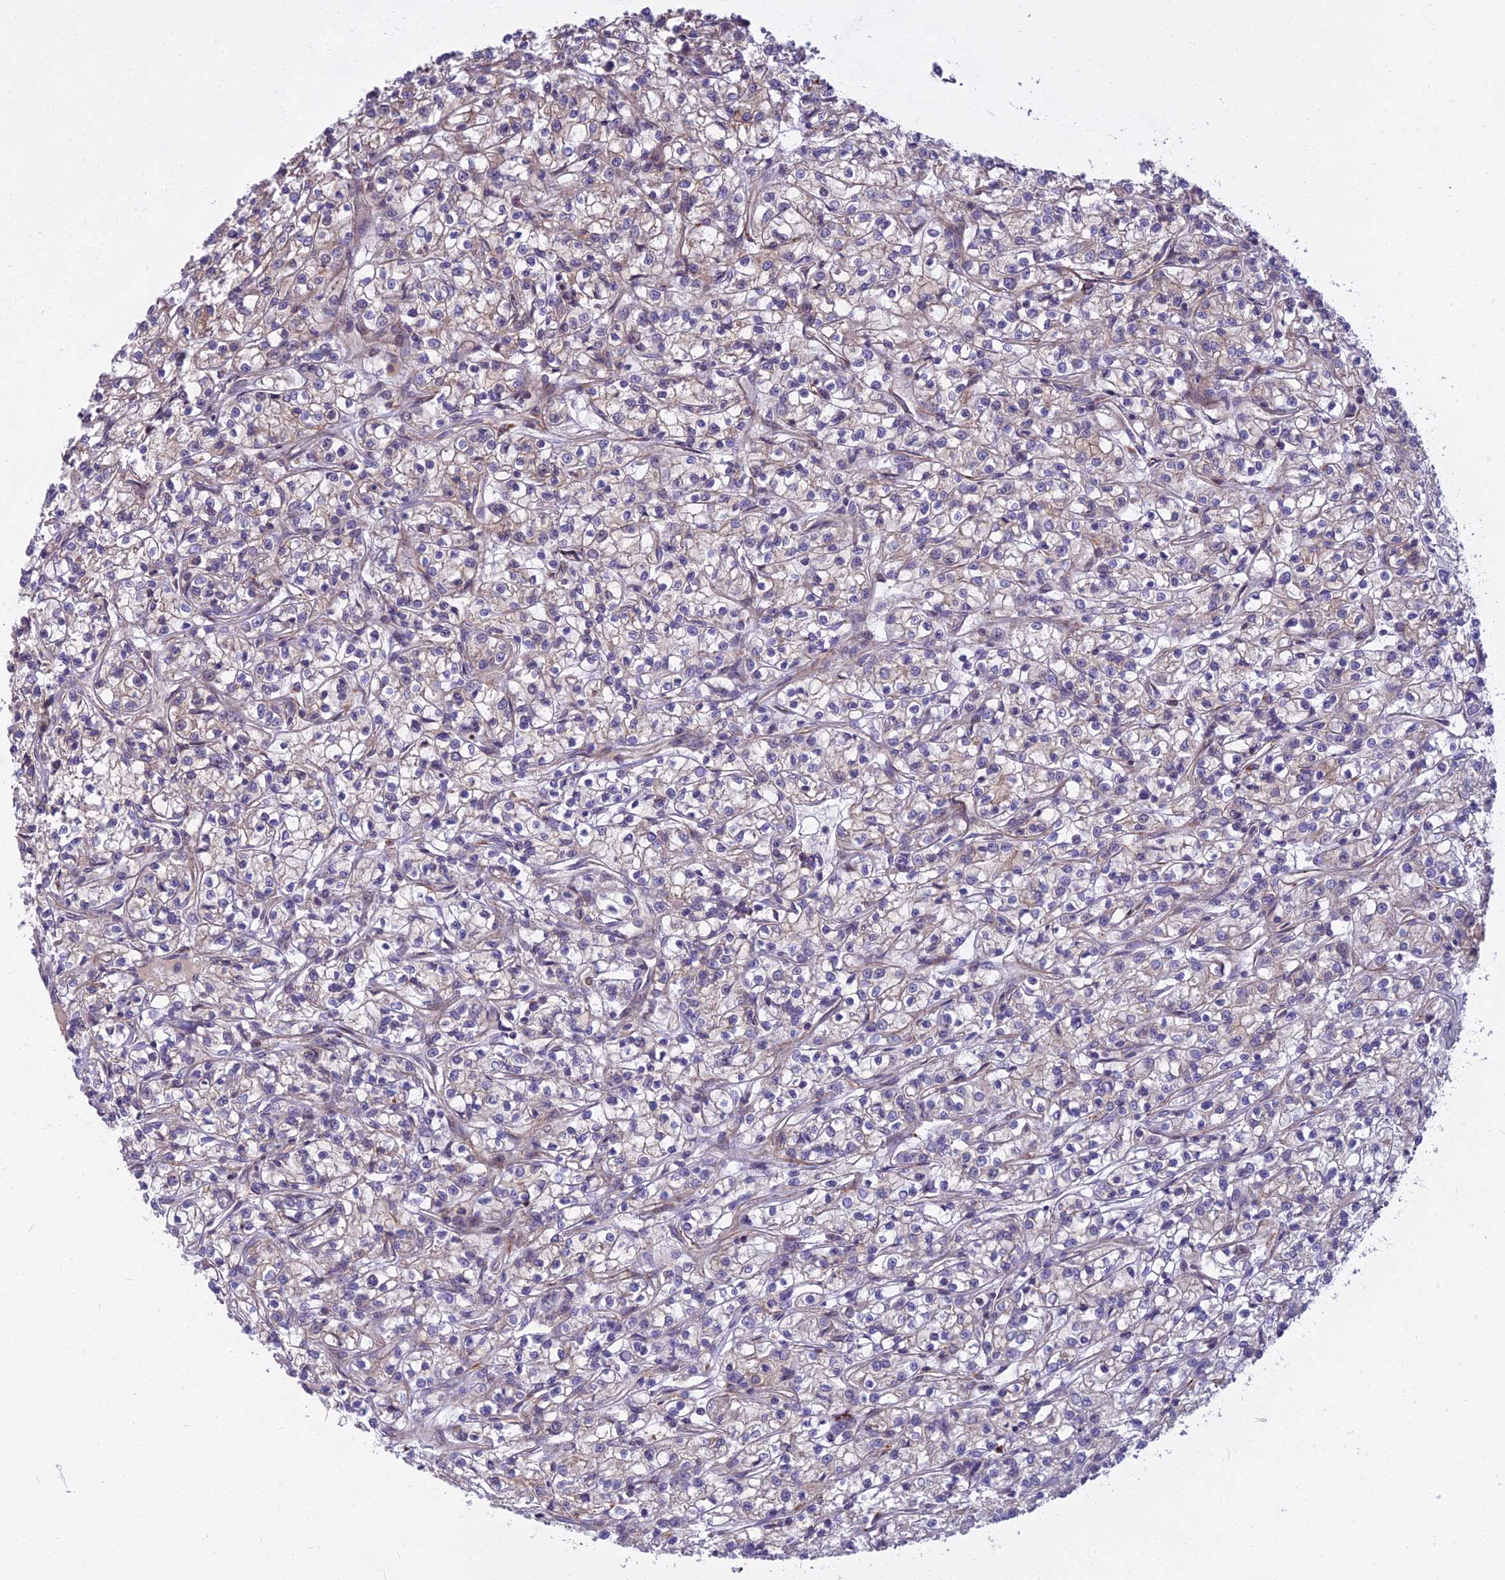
{"staining": {"intensity": "weak", "quantity": "<25%", "location": "cytoplasmic/membranous"}, "tissue": "renal cancer", "cell_type": "Tumor cells", "image_type": "cancer", "snomed": [{"axis": "morphology", "description": "Adenocarcinoma, NOS"}, {"axis": "topography", "description": "Kidney"}], "caption": "Immunohistochemistry (IHC) of human renal adenocarcinoma shows no positivity in tumor cells.", "gene": "GLYATL3", "patient": {"sex": "female", "age": 59}}